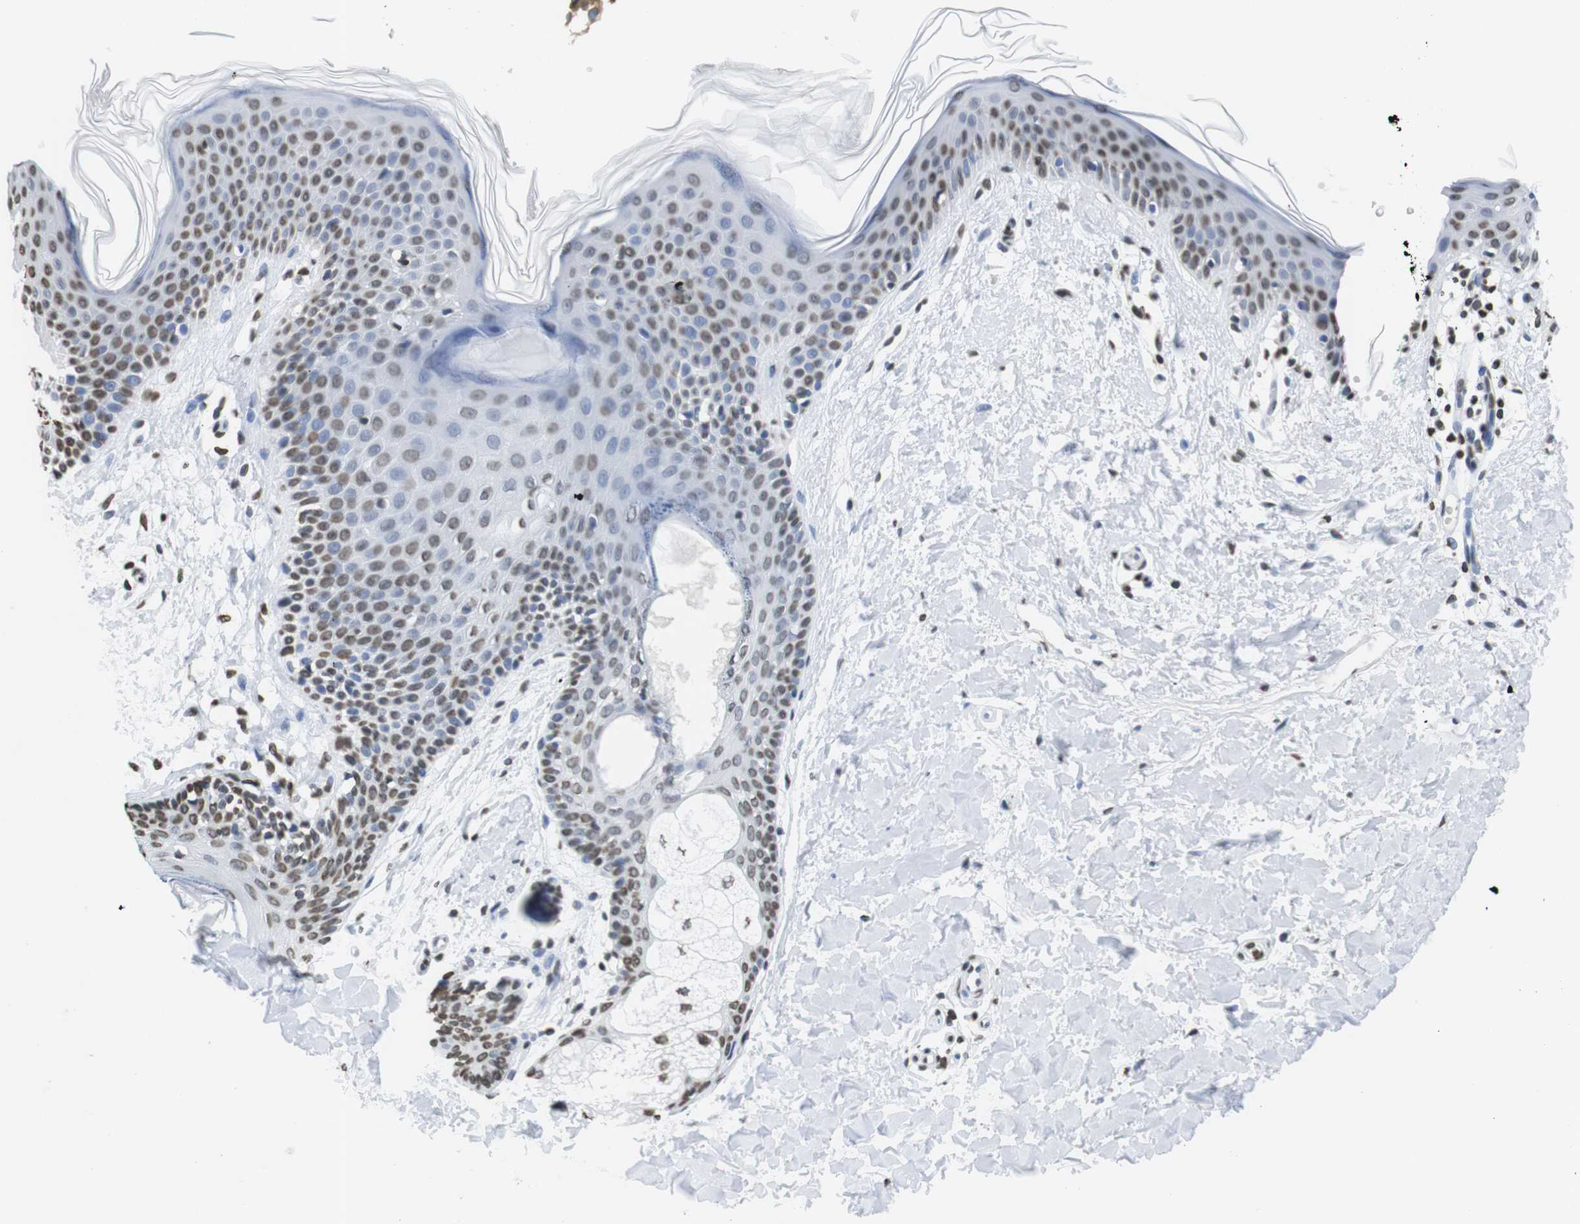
{"staining": {"intensity": "moderate", "quantity": ">75%", "location": "nuclear"}, "tissue": "skin", "cell_type": "Fibroblasts", "image_type": "normal", "snomed": [{"axis": "morphology", "description": "Normal tissue, NOS"}, {"axis": "topography", "description": "Skin"}], "caption": "DAB (3,3'-diaminobenzidine) immunohistochemical staining of normal human skin exhibits moderate nuclear protein positivity in about >75% of fibroblasts. The staining was performed using DAB (3,3'-diaminobenzidine) to visualize the protein expression in brown, while the nuclei were stained in blue with hematoxylin (Magnification: 20x).", "gene": "BSX", "patient": {"sex": "female", "age": 56}}